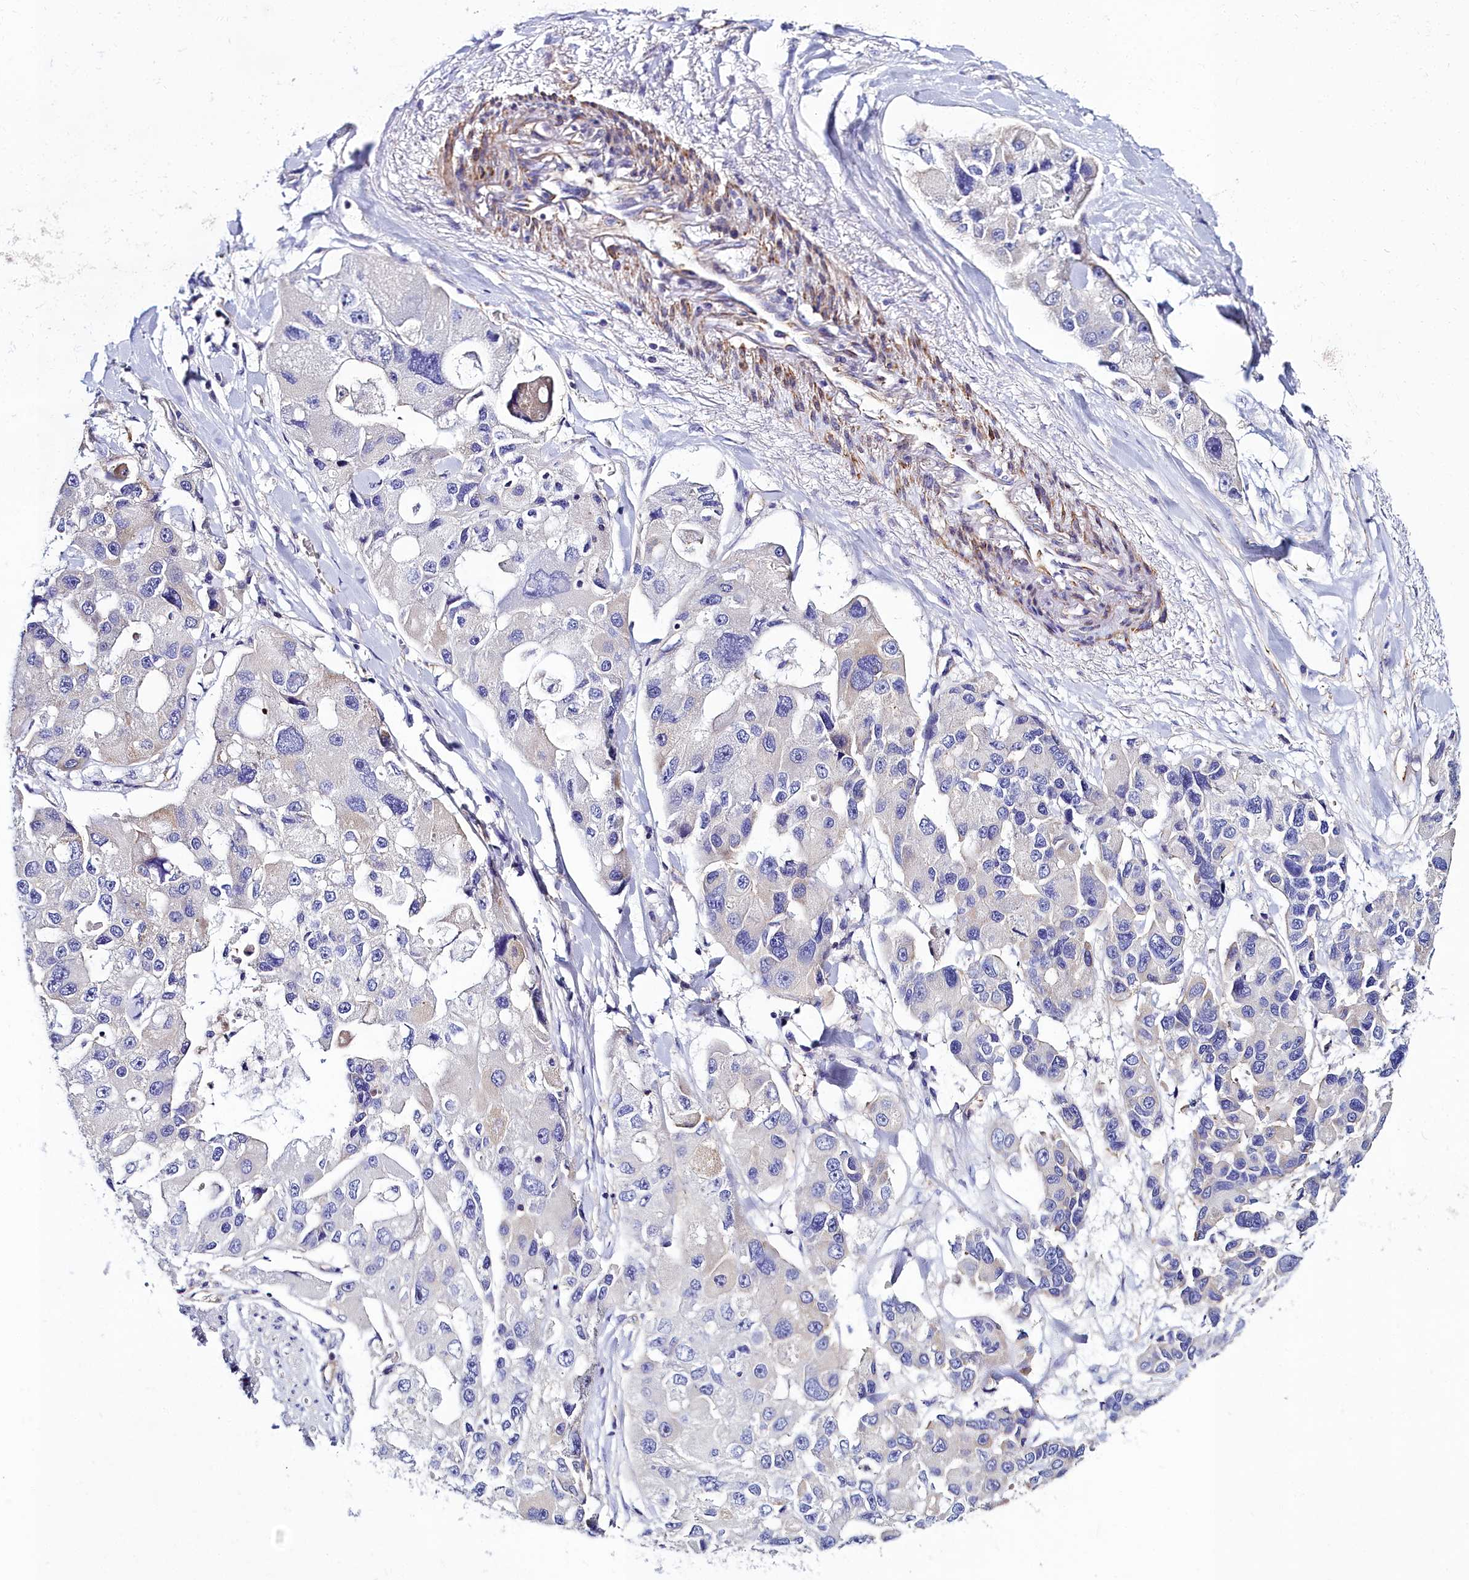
{"staining": {"intensity": "negative", "quantity": "none", "location": "none"}, "tissue": "lung cancer", "cell_type": "Tumor cells", "image_type": "cancer", "snomed": [{"axis": "morphology", "description": "Adenocarcinoma, NOS"}, {"axis": "topography", "description": "Lung"}], "caption": "Tumor cells show no significant protein positivity in lung cancer (adenocarcinoma).", "gene": "FADS3", "patient": {"sex": "female", "age": 54}}